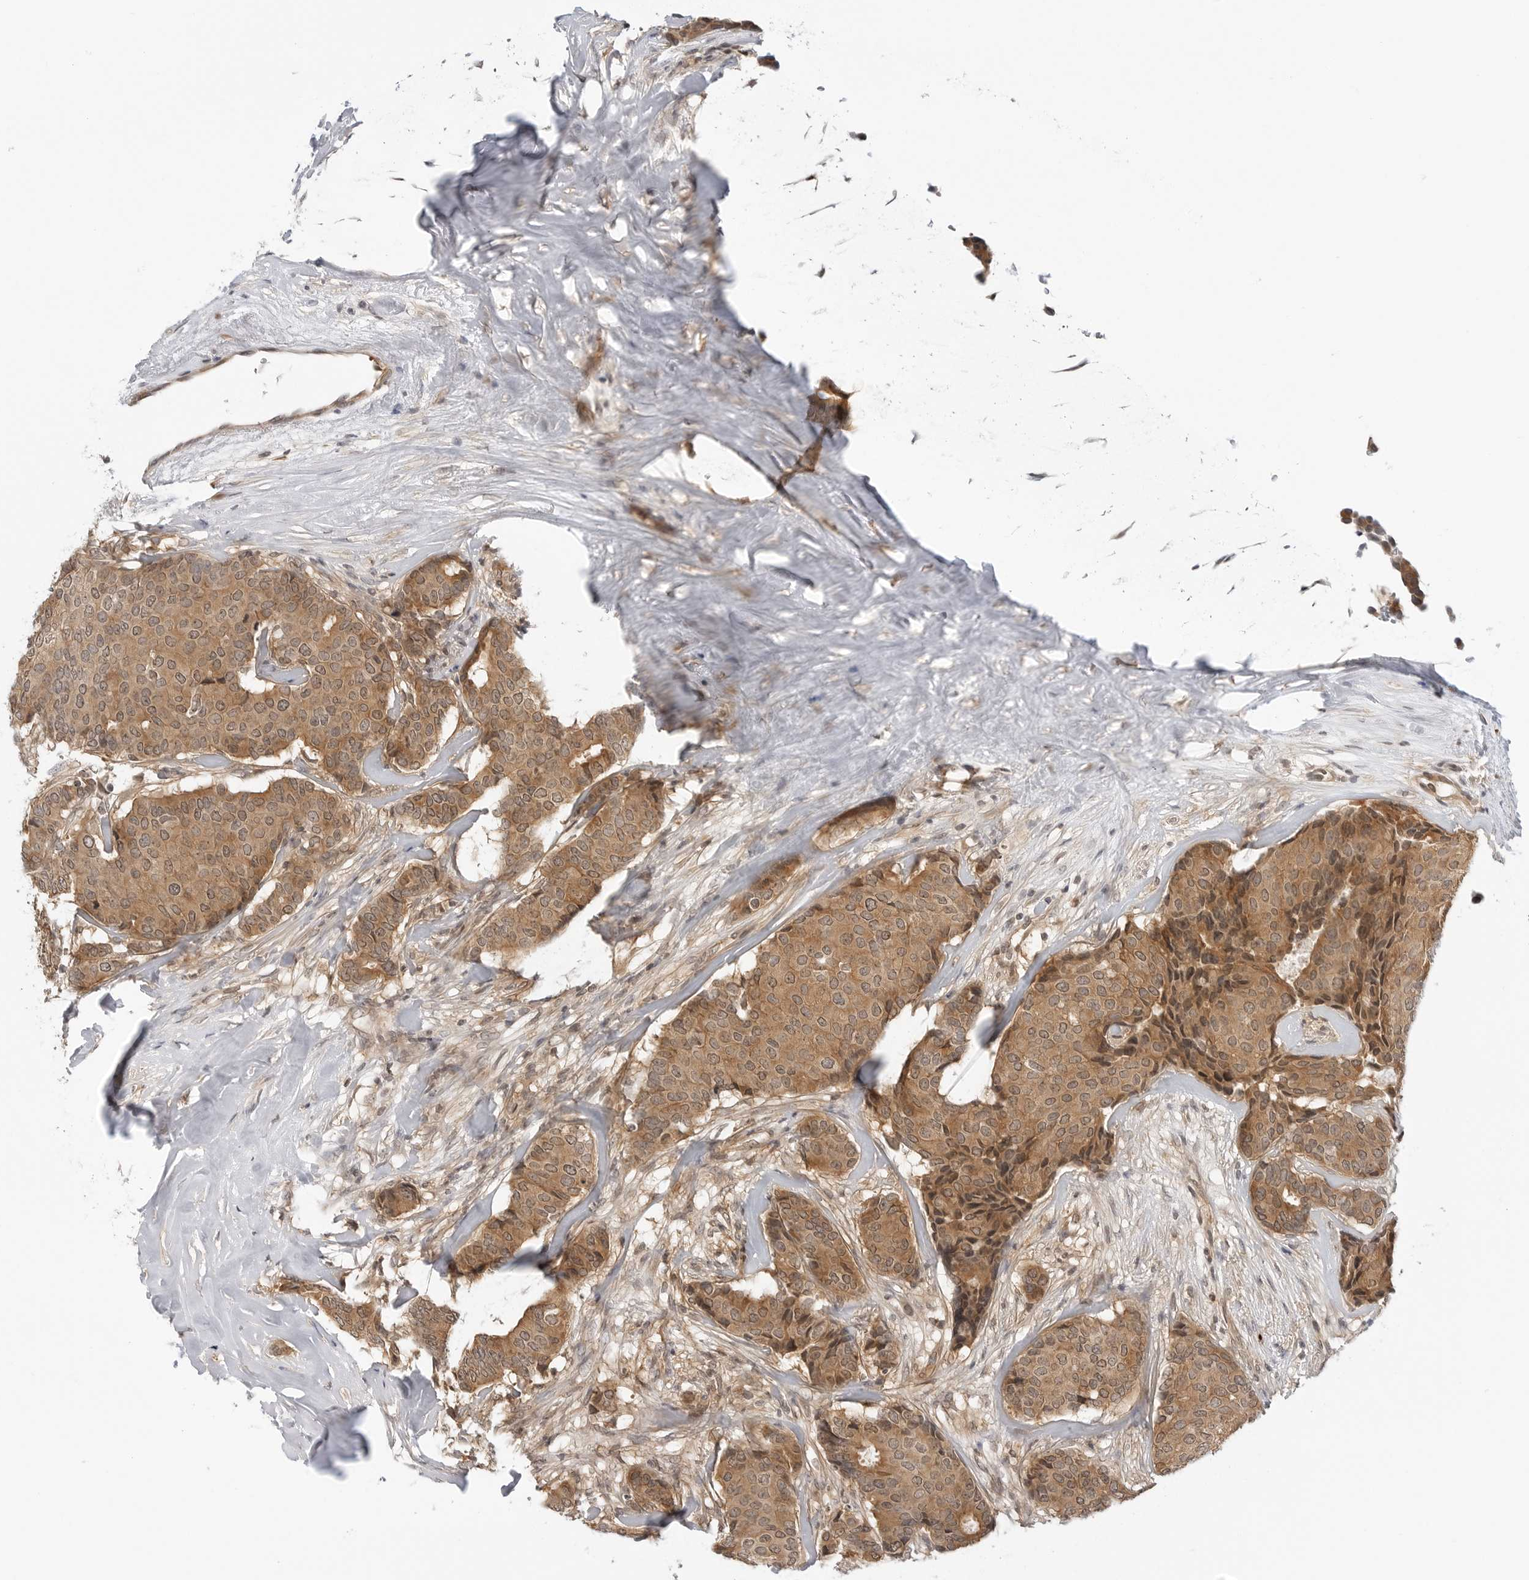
{"staining": {"intensity": "moderate", "quantity": ">75%", "location": "cytoplasmic/membranous,nuclear"}, "tissue": "breast cancer", "cell_type": "Tumor cells", "image_type": "cancer", "snomed": [{"axis": "morphology", "description": "Duct carcinoma"}, {"axis": "topography", "description": "Breast"}], "caption": "IHC staining of breast invasive ductal carcinoma, which displays medium levels of moderate cytoplasmic/membranous and nuclear expression in about >75% of tumor cells indicating moderate cytoplasmic/membranous and nuclear protein expression. The staining was performed using DAB (brown) for protein detection and nuclei were counterstained in hematoxylin (blue).", "gene": "MAP2K5", "patient": {"sex": "female", "age": 75}}